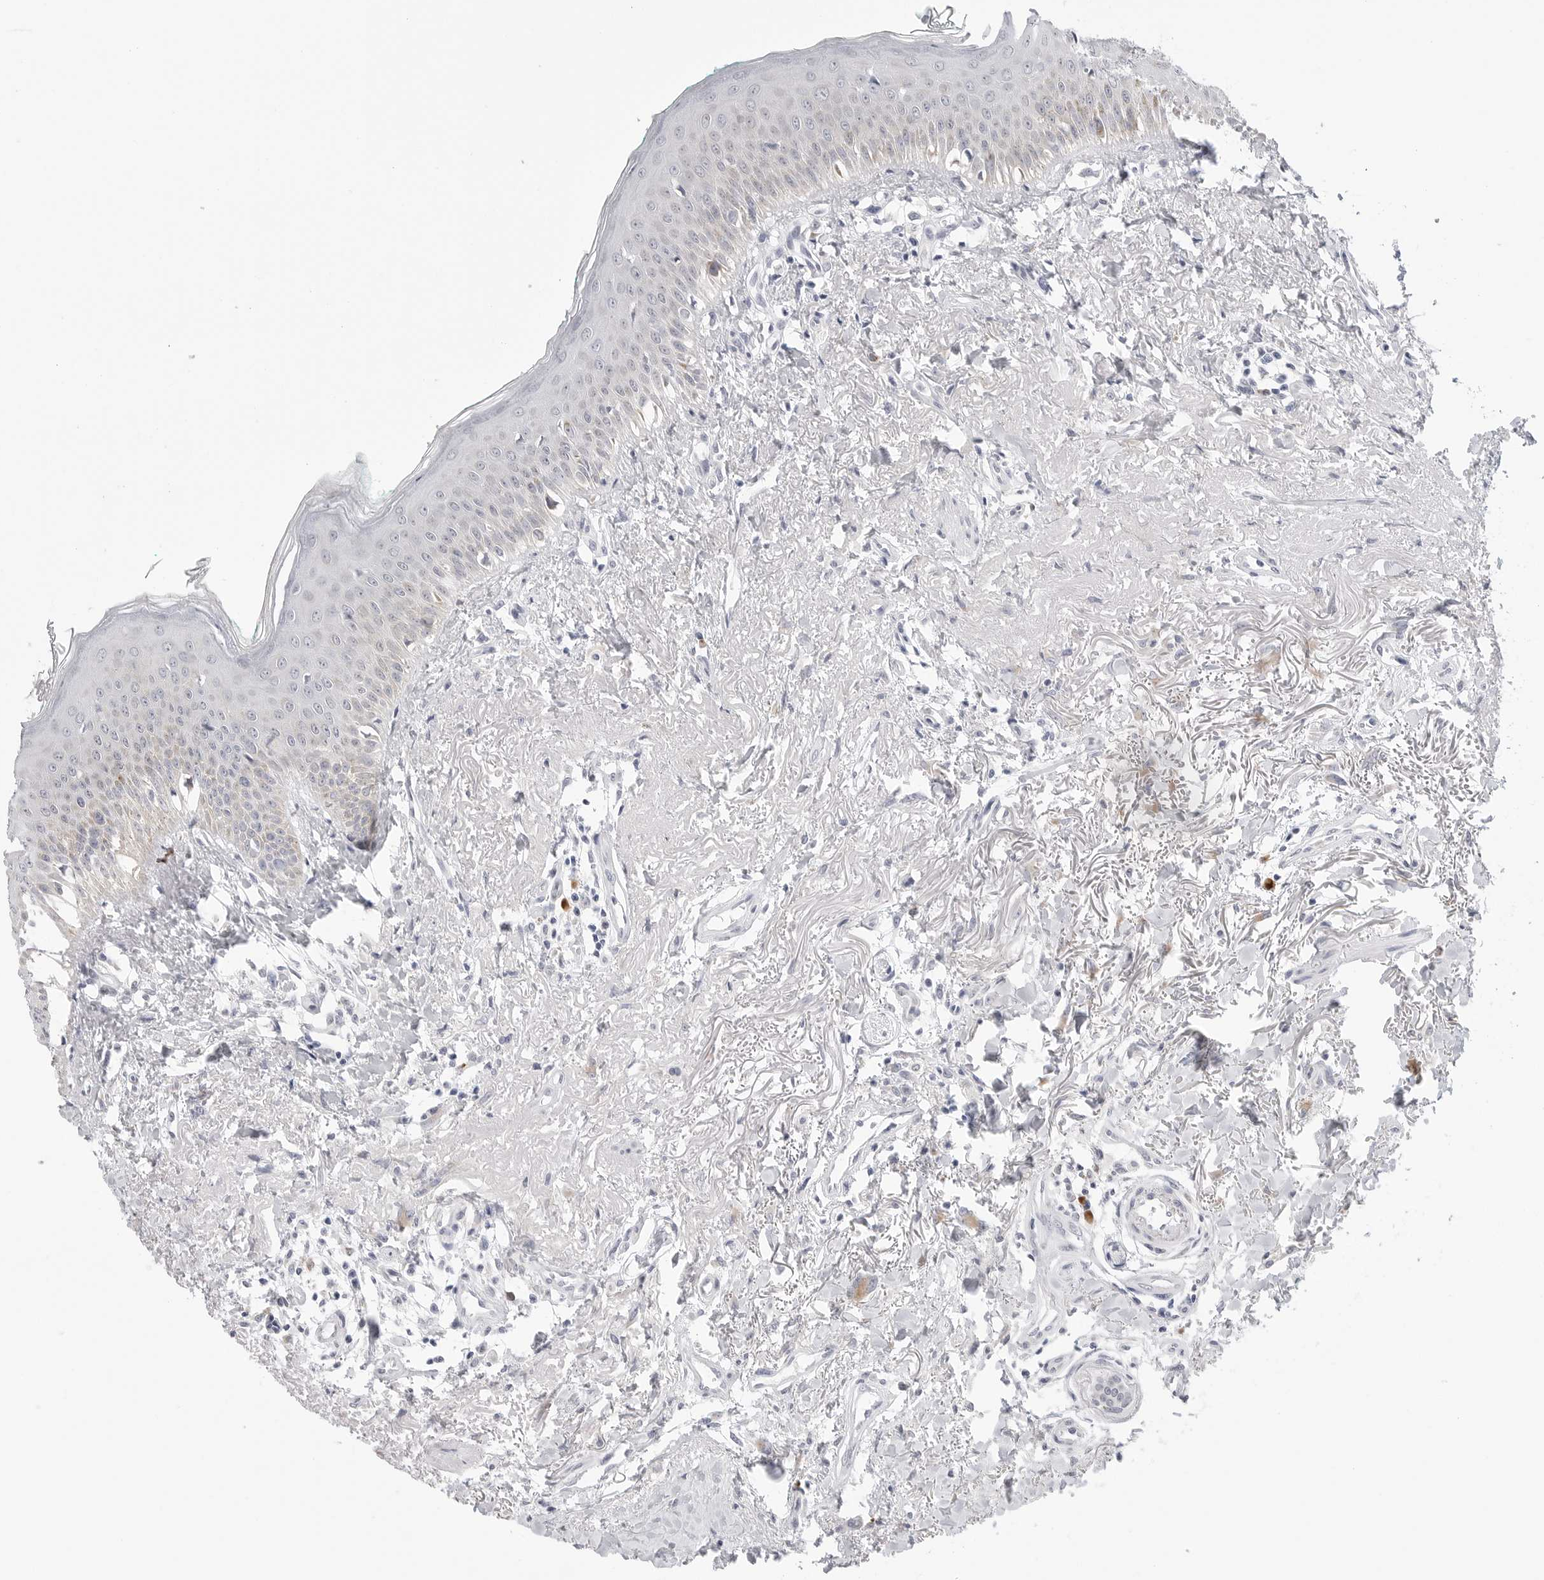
{"staining": {"intensity": "weak", "quantity": "25%-75%", "location": "cytoplasmic/membranous"}, "tissue": "oral mucosa", "cell_type": "Squamous epithelial cells", "image_type": "normal", "snomed": [{"axis": "morphology", "description": "Normal tissue, NOS"}, {"axis": "topography", "description": "Oral tissue"}], "caption": "IHC micrograph of normal oral mucosa: human oral mucosa stained using immunohistochemistry (IHC) exhibits low levels of weak protein expression localized specifically in the cytoplasmic/membranous of squamous epithelial cells, appearing as a cytoplasmic/membranous brown color.", "gene": "RPN1", "patient": {"sex": "female", "age": 70}}